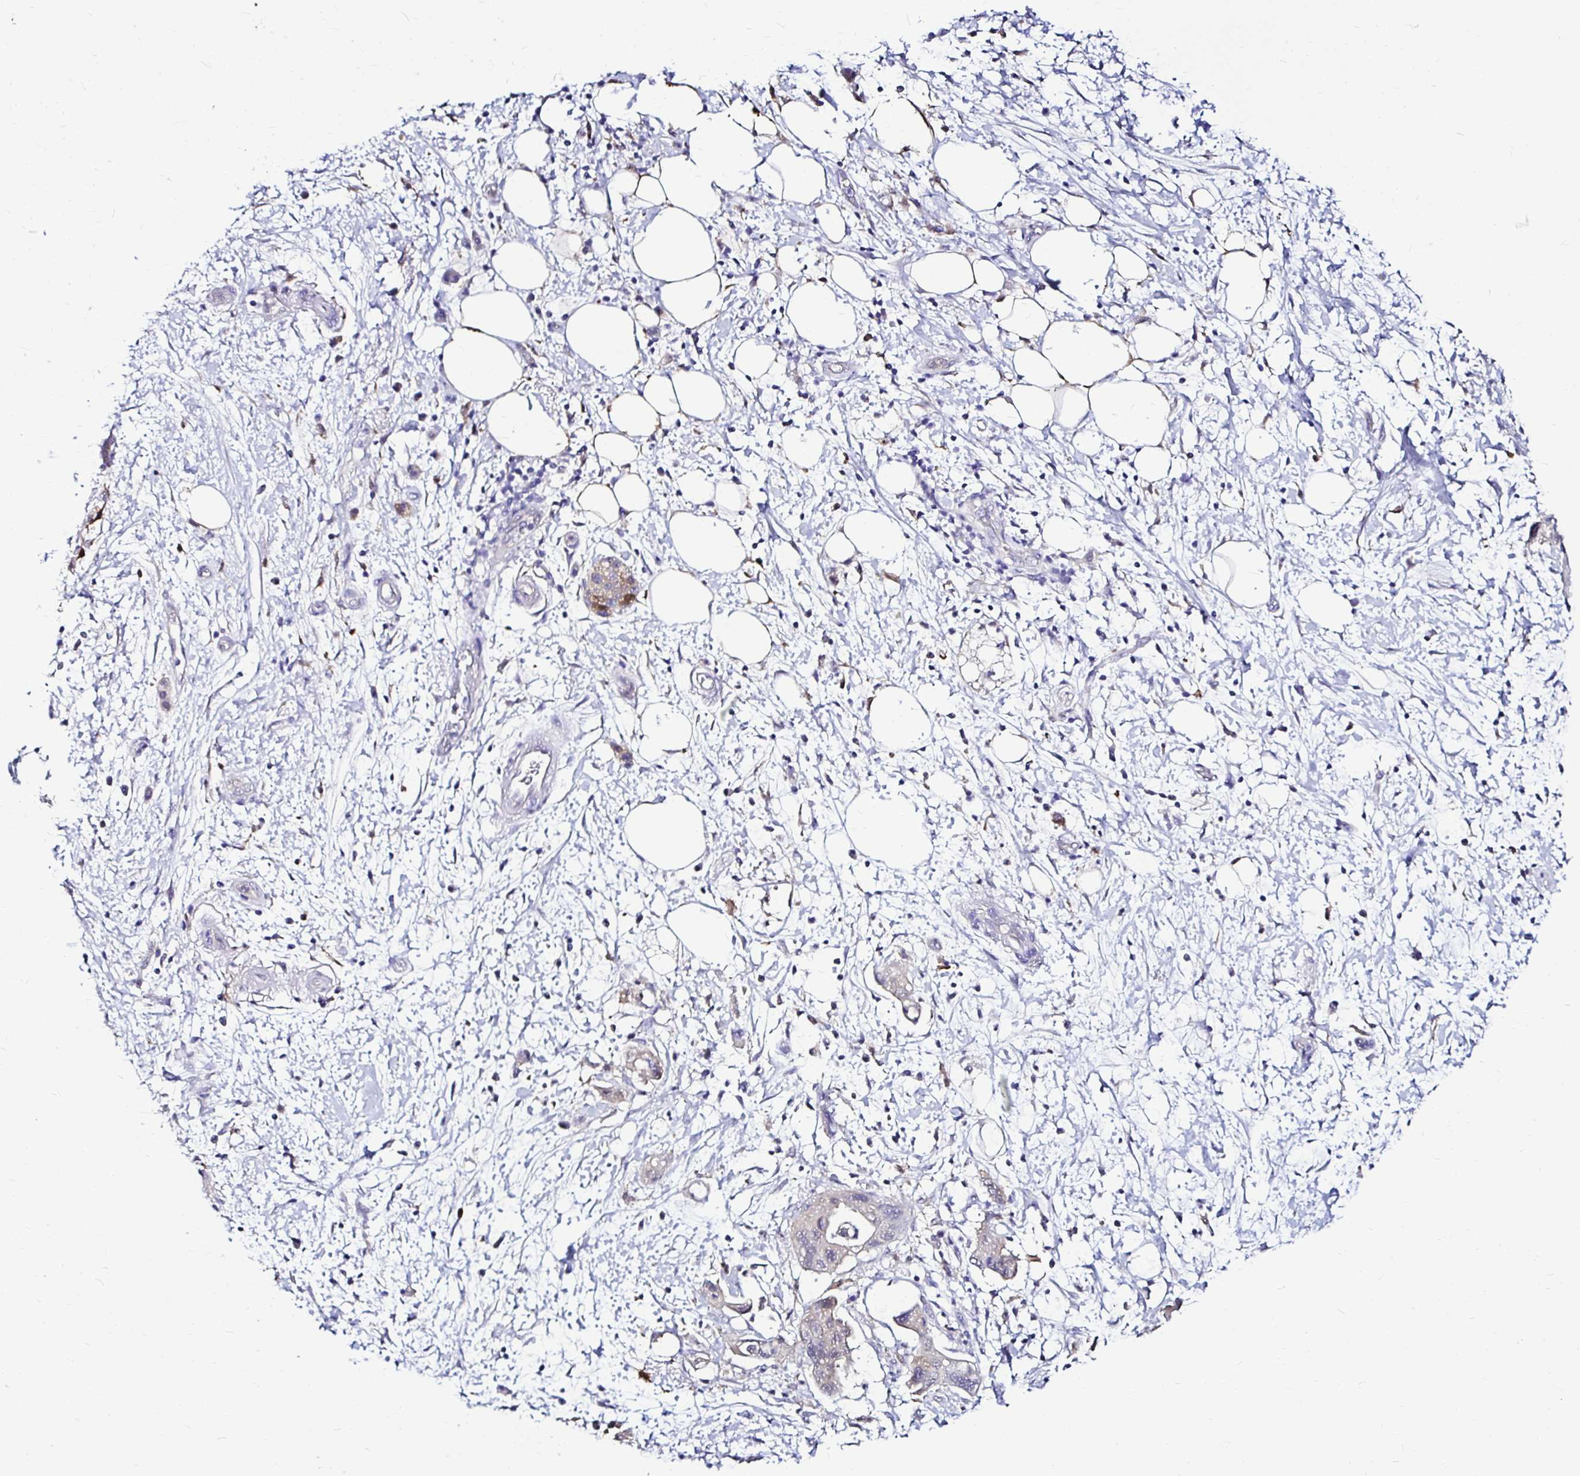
{"staining": {"intensity": "negative", "quantity": "none", "location": "none"}, "tissue": "pancreatic cancer", "cell_type": "Tumor cells", "image_type": "cancer", "snomed": [{"axis": "morphology", "description": "Adenocarcinoma, NOS"}, {"axis": "topography", "description": "Pancreas"}], "caption": "Immunohistochemical staining of human pancreatic adenocarcinoma displays no significant staining in tumor cells.", "gene": "IDH1", "patient": {"sex": "female", "age": 73}}